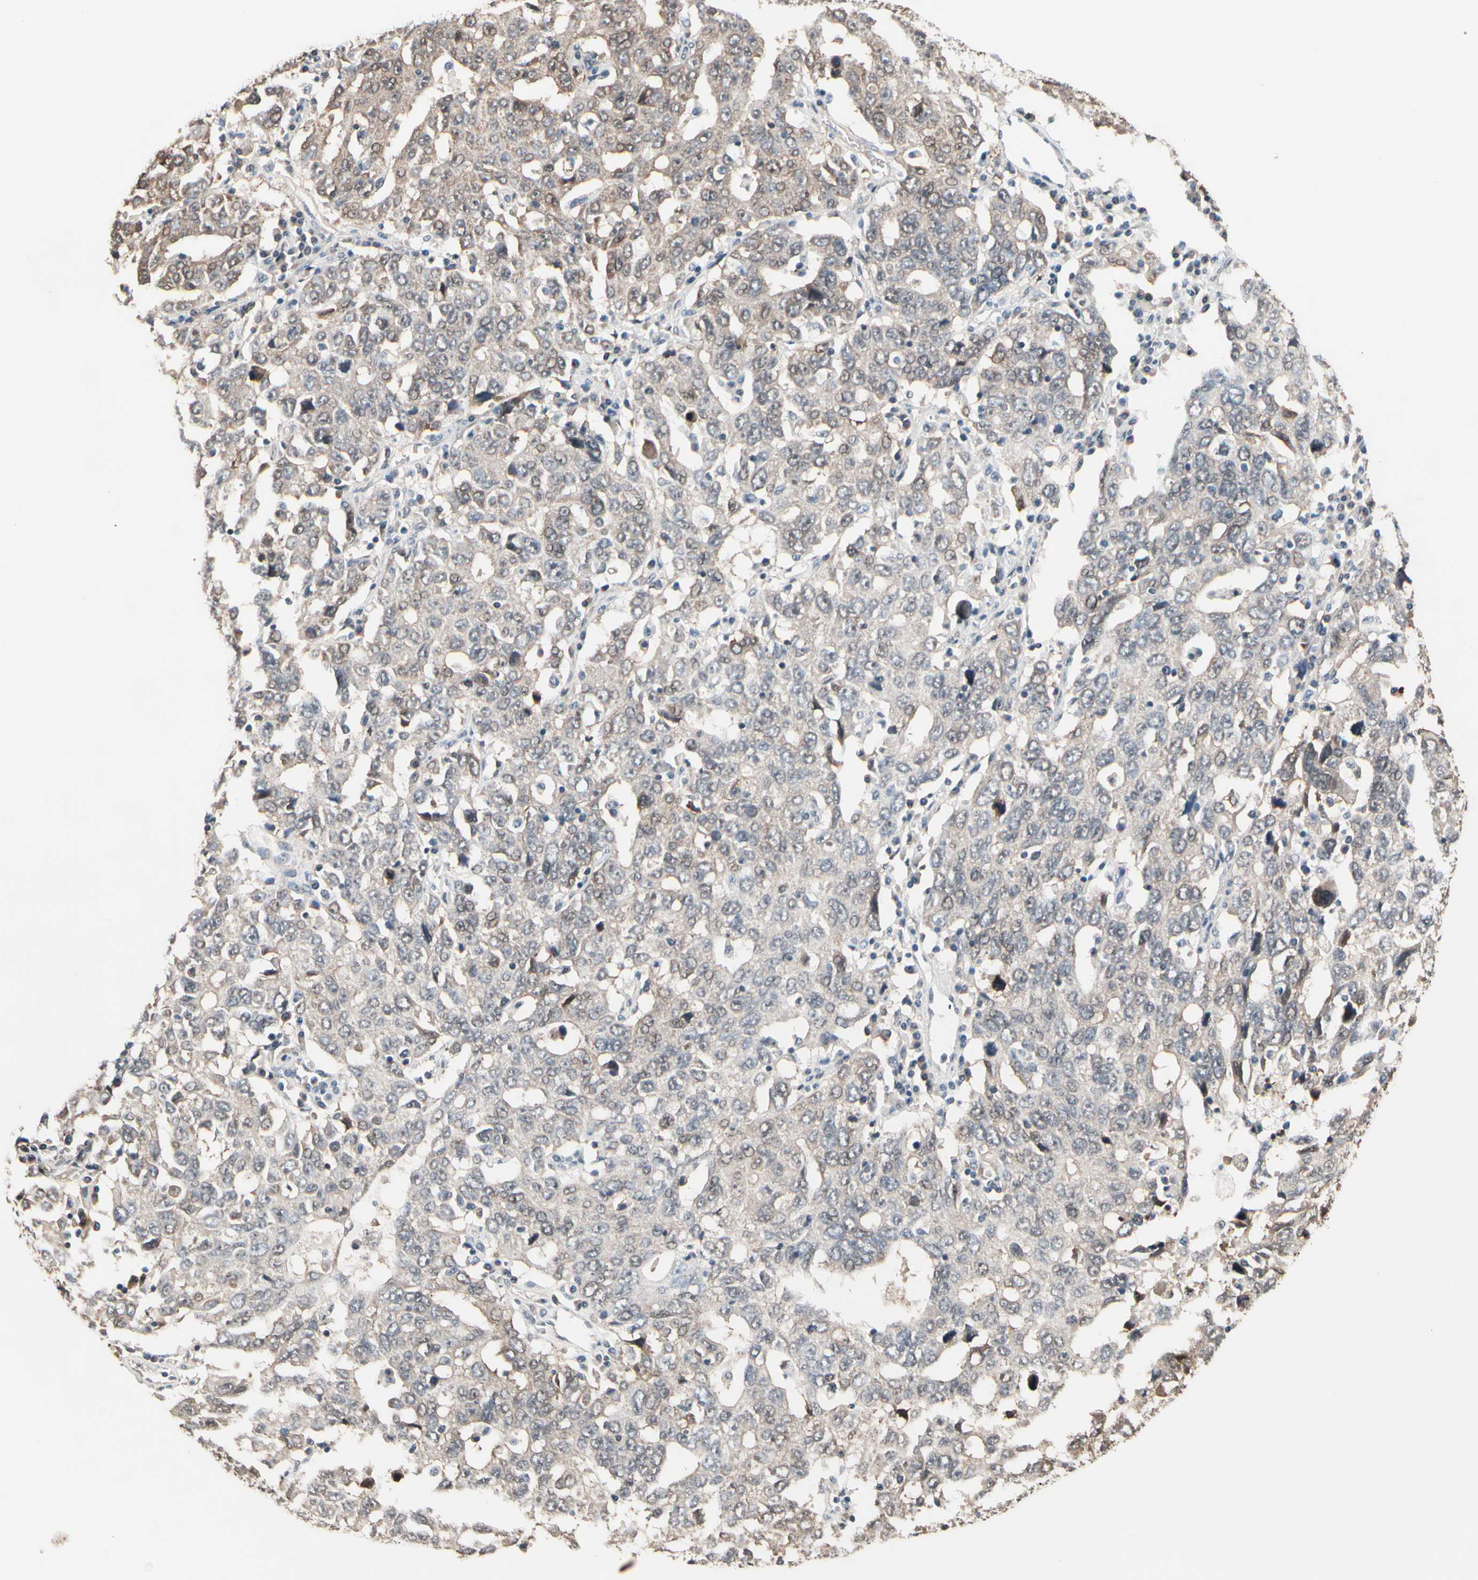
{"staining": {"intensity": "weak", "quantity": ">75%", "location": "cytoplasmic/membranous,nuclear"}, "tissue": "ovarian cancer", "cell_type": "Tumor cells", "image_type": "cancer", "snomed": [{"axis": "morphology", "description": "Carcinoma, endometroid"}, {"axis": "topography", "description": "Ovary"}], "caption": "Weak cytoplasmic/membranous and nuclear expression is appreciated in about >75% of tumor cells in ovarian cancer (endometroid carcinoma).", "gene": "PRDX6", "patient": {"sex": "female", "age": 62}}